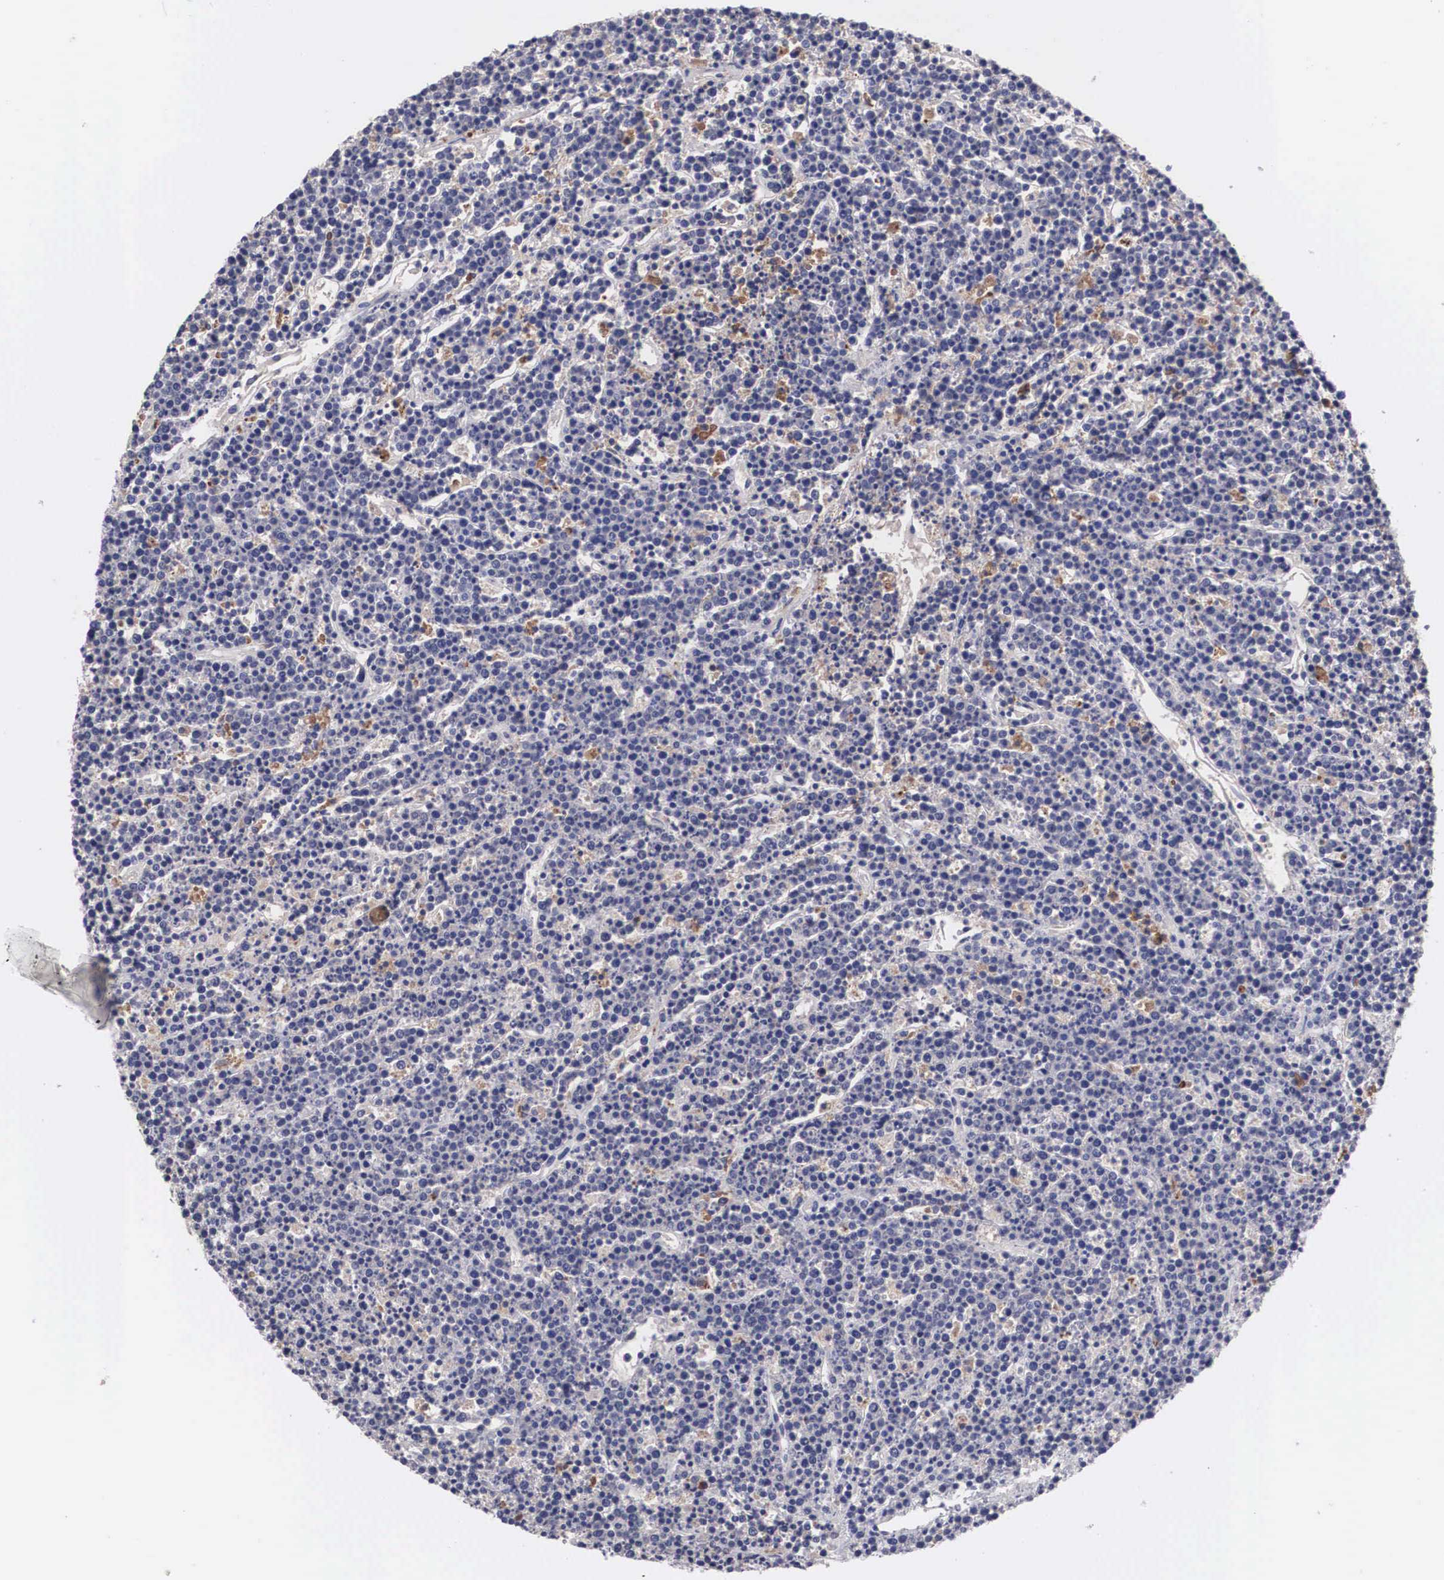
{"staining": {"intensity": "weak", "quantity": "<25%", "location": "cytoplasmic/membranous"}, "tissue": "lymphoma", "cell_type": "Tumor cells", "image_type": "cancer", "snomed": [{"axis": "morphology", "description": "Malignant lymphoma, non-Hodgkin's type, High grade"}, {"axis": "topography", "description": "Ovary"}], "caption": "There is no significant expression in tumor cells of high-grade malignant lymphoma, non-Hodgkin's type. (Brightfield microscopy of DAB (3,3'-diaminobenzidine) immunohistochemistry at high magnification).", "gene": "ABHD4", "patient": {"sex": "female", "age": 56}}